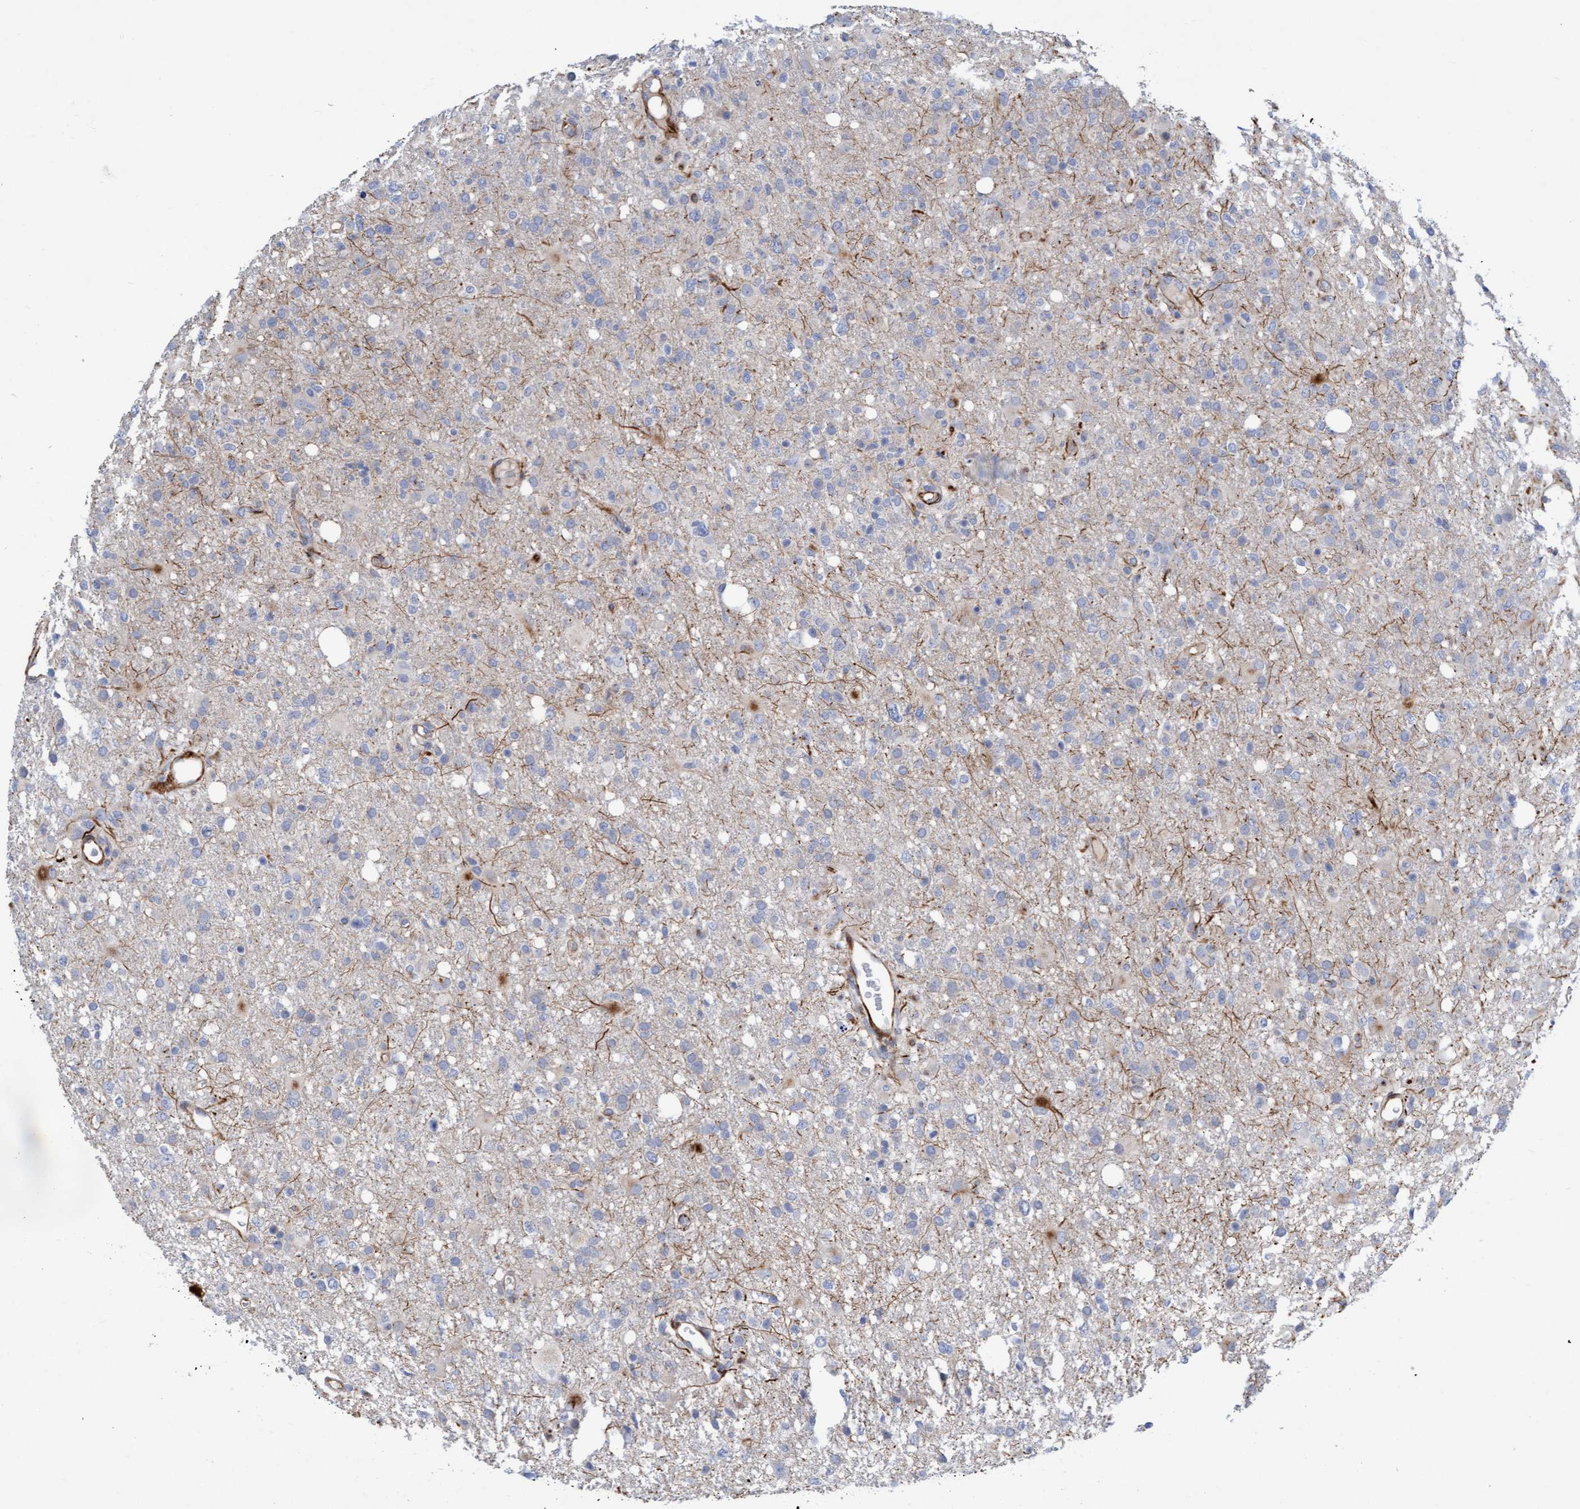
{"staining": {"intensity": "negative", "quantity": "none", "location": "none"}, "tissue": "glioma", "cell_type": "Tumor cells", "image_type": "cancer", "snomed": [{"axis": "morphology", "description": "Glioma, malignant, High grade"}, {"axis": "topography", "description": "Brain"}], "caption": "Micrograph shows no protein positivity in tumor cells of glioma tissue. (Brightfield microscopy of DAB (3,3'-diaminobenzidine) immunohistochemistry (IHC) at high magnification).", "gene": "POLG2", "patient": {"sex": "female", "age": 57}}